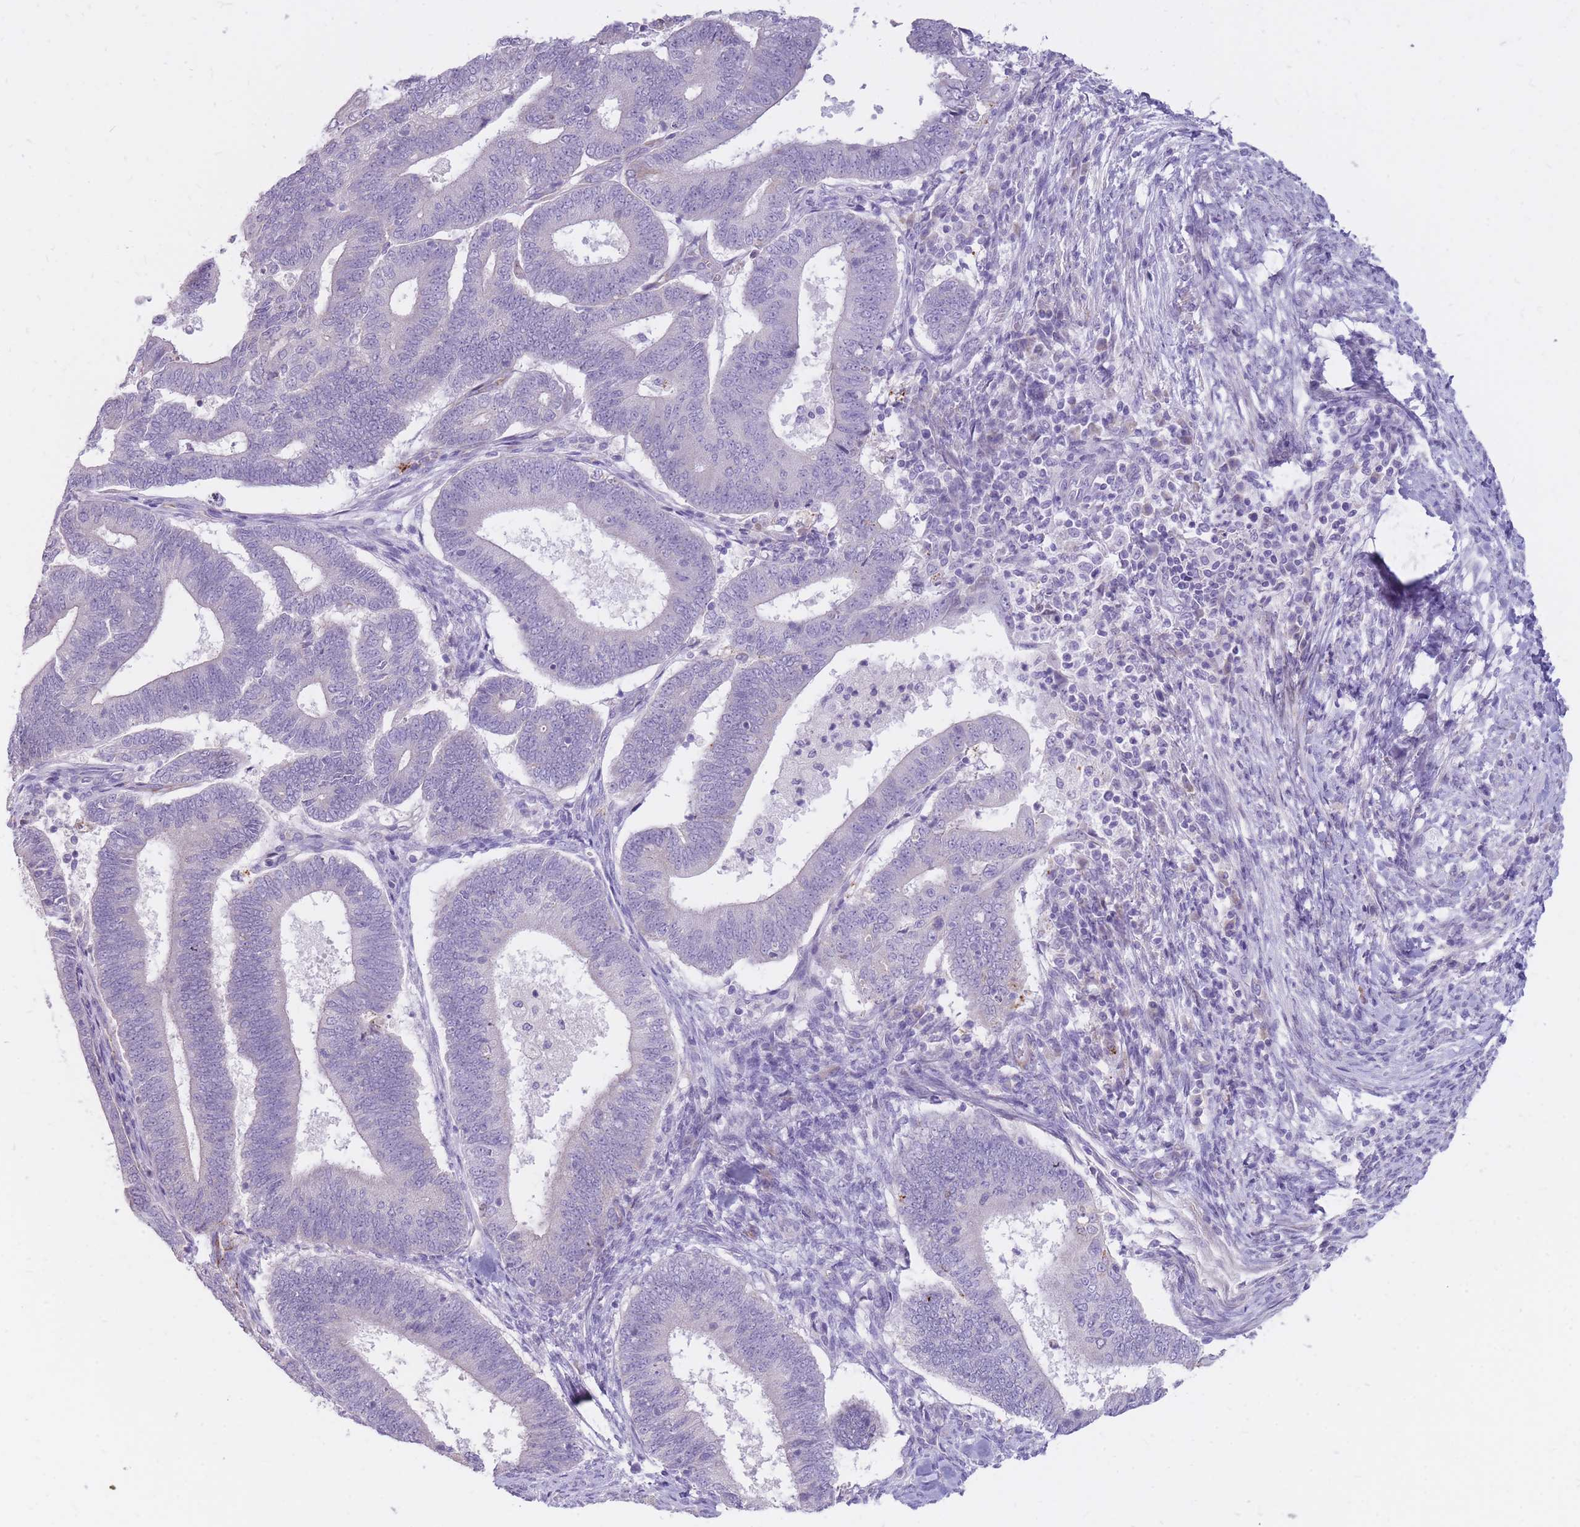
{"staining": {"intensity": "negative", "quantity": "none", "location": "none"}, "tissue": "endometrial cancer", "cell_type": "Tumor cells", "image_type": "cancer", "snomed": [{"axis": "morphology", "description": "Adenocarcinoma, NOS"}, {"axis": "topography", "description": "Endometrium"}], "caption": "High magnification brightfield microscopy of adenocarcinoma (endometrial) stained with DAB (brown) and counterstained with hematoxylin (blue): tumor cells show no significant positivity.", "gene": "RNF170", "patient": {"sex": "female", "age": 70}}